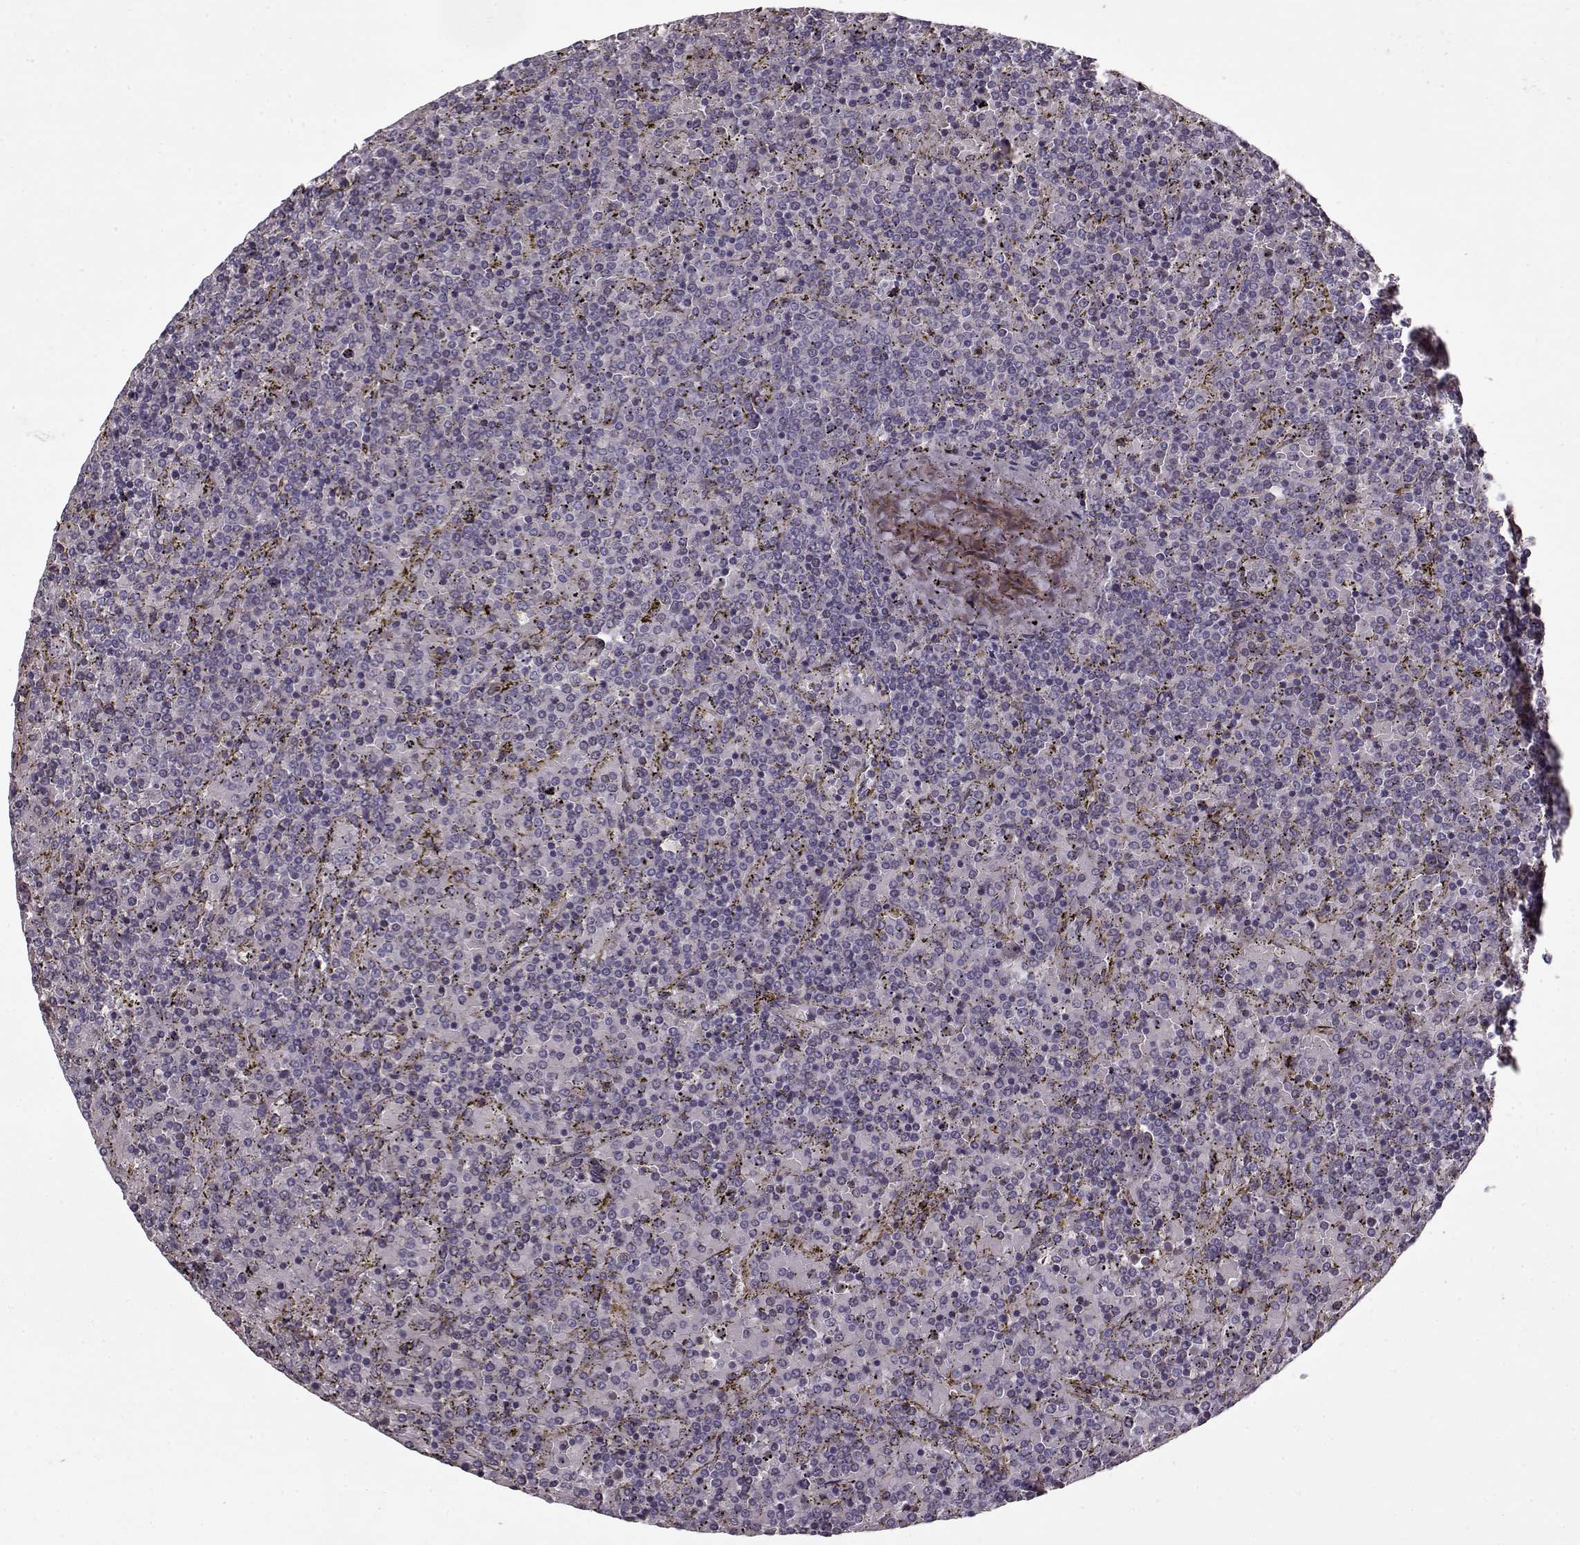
{"staining": {"intensity": "negative", "quantity": "none", "location": "none"}, "tissue": "lymphoma", "cell_type": "Tumor cells", "image_type": "cancer", "snomed": [{"axis": "morphology", "description": "Malignant lymphoma, non-Hodgkin's type, Low grade"}, {"axis": "topography", "description": "Spleen"}], "caption": "This histopathology image is of malignant lymphoma, non-Hodgkin's type (low-grade) stained with immunohistochemistry to label a protein in brown with the nuclei are counter-stained blue. There is no expression in tumor cells.", "gene": "LAMA2", "patient": {"sex": "female", "age": 77}}